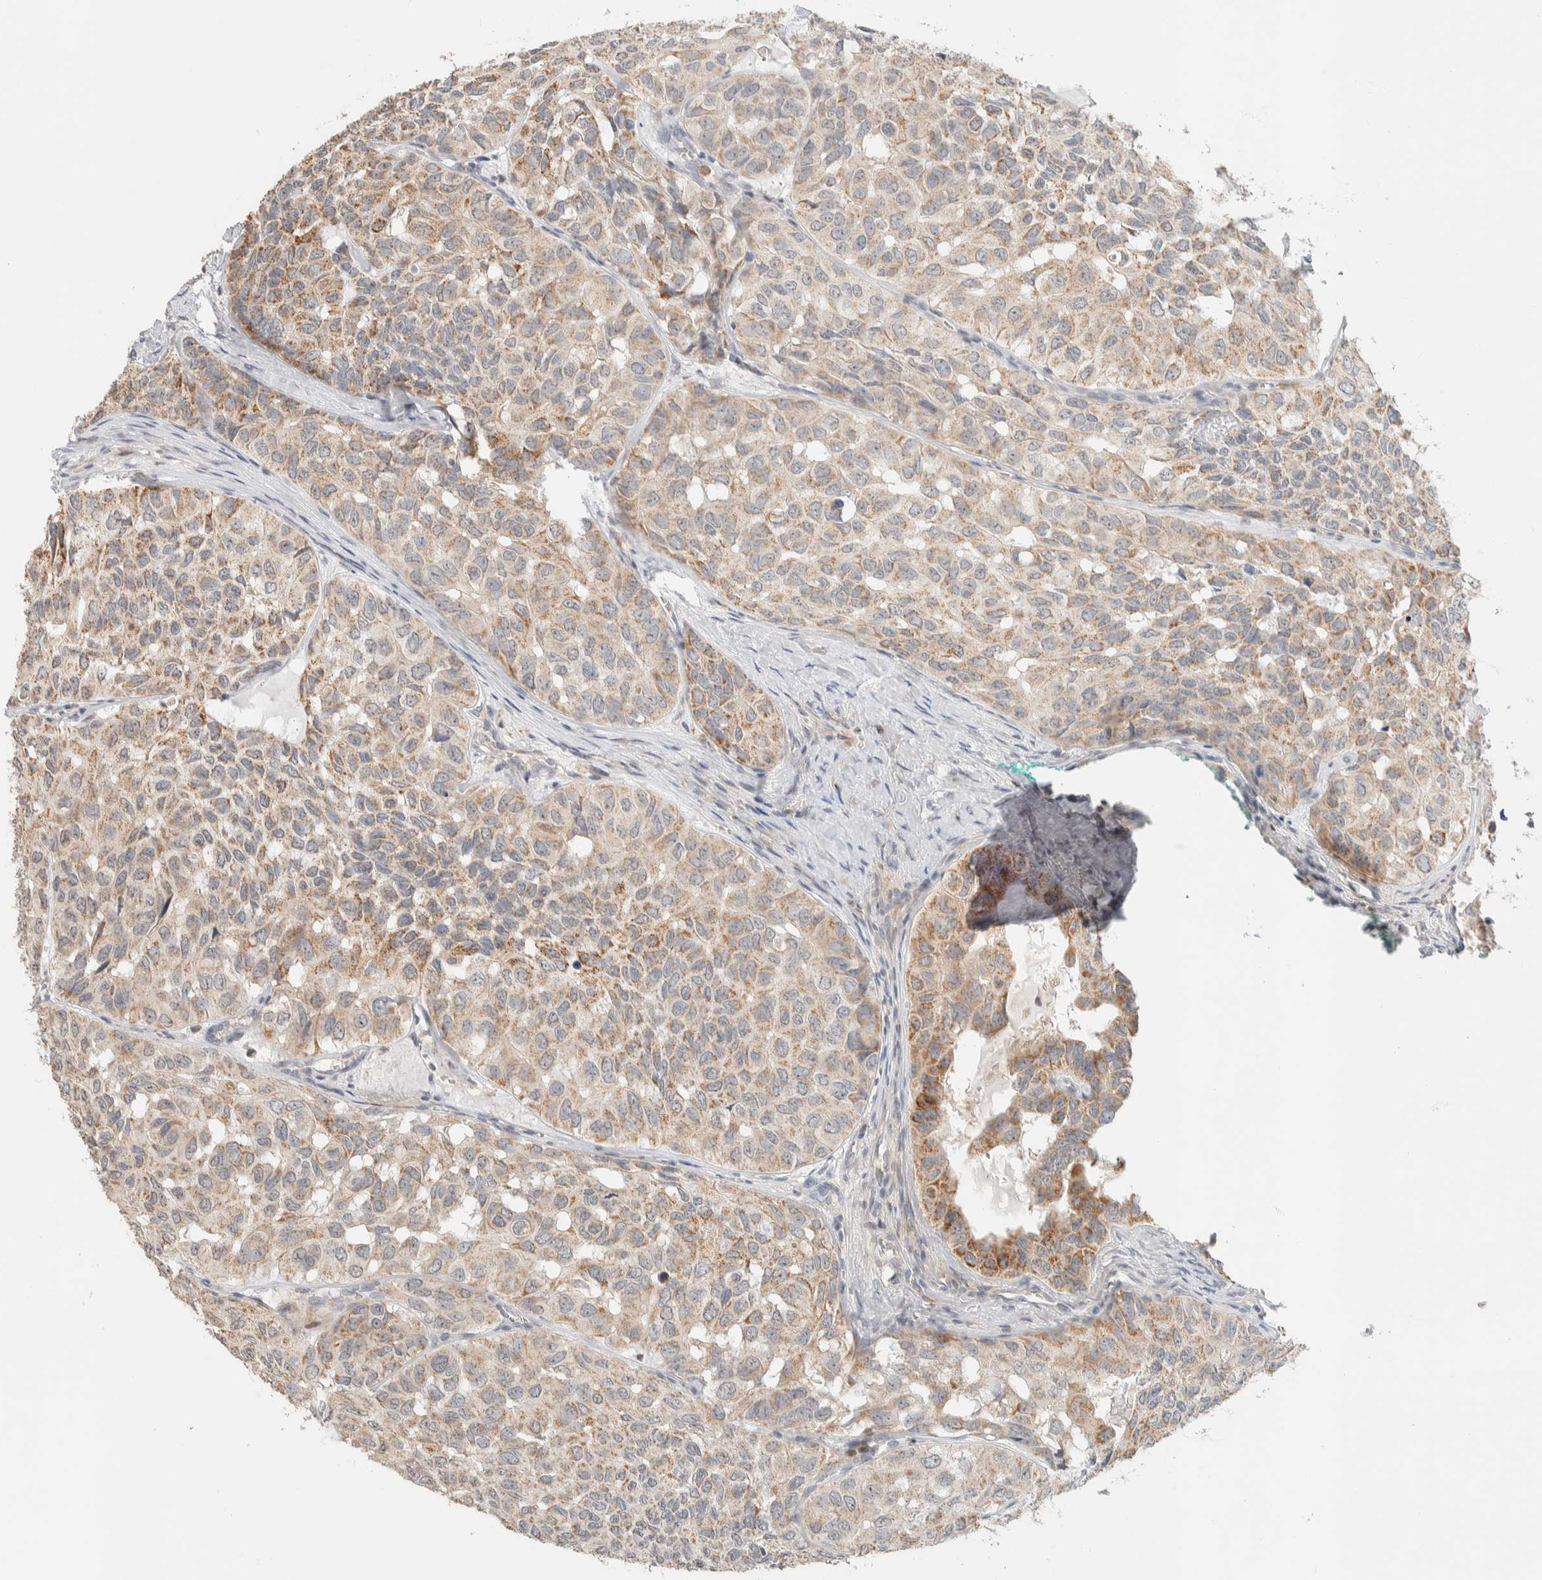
{"staining": {"intensity": "weak", "quantity": ">75%", "location": "cytoplasmic/membranous"}, "tissue": "head and neck cancer", "cell_type": "Tumor cells", "image_type": "cancer", "snomed": [{"axis": "morphology", "description": "Adenocarcinoma, NOS"}, {"axis": "topography", "description": "Salivary gland, NOS"}, {"axis": "topography", "description": "Head-Neck"}], "caption": "Immunohistochemical staining of human head and neck adenocarcinoma reveals low levels of weak cytoplasmic/membranous protein positivity in approximately >75% of tumor cells. (Stains: DAB in brown, nuclei in blue, Microscopy: brightfield microscopy at high magnification).", "gene": "HDHD3", "patient": {"sex": "female", "age": 76}}